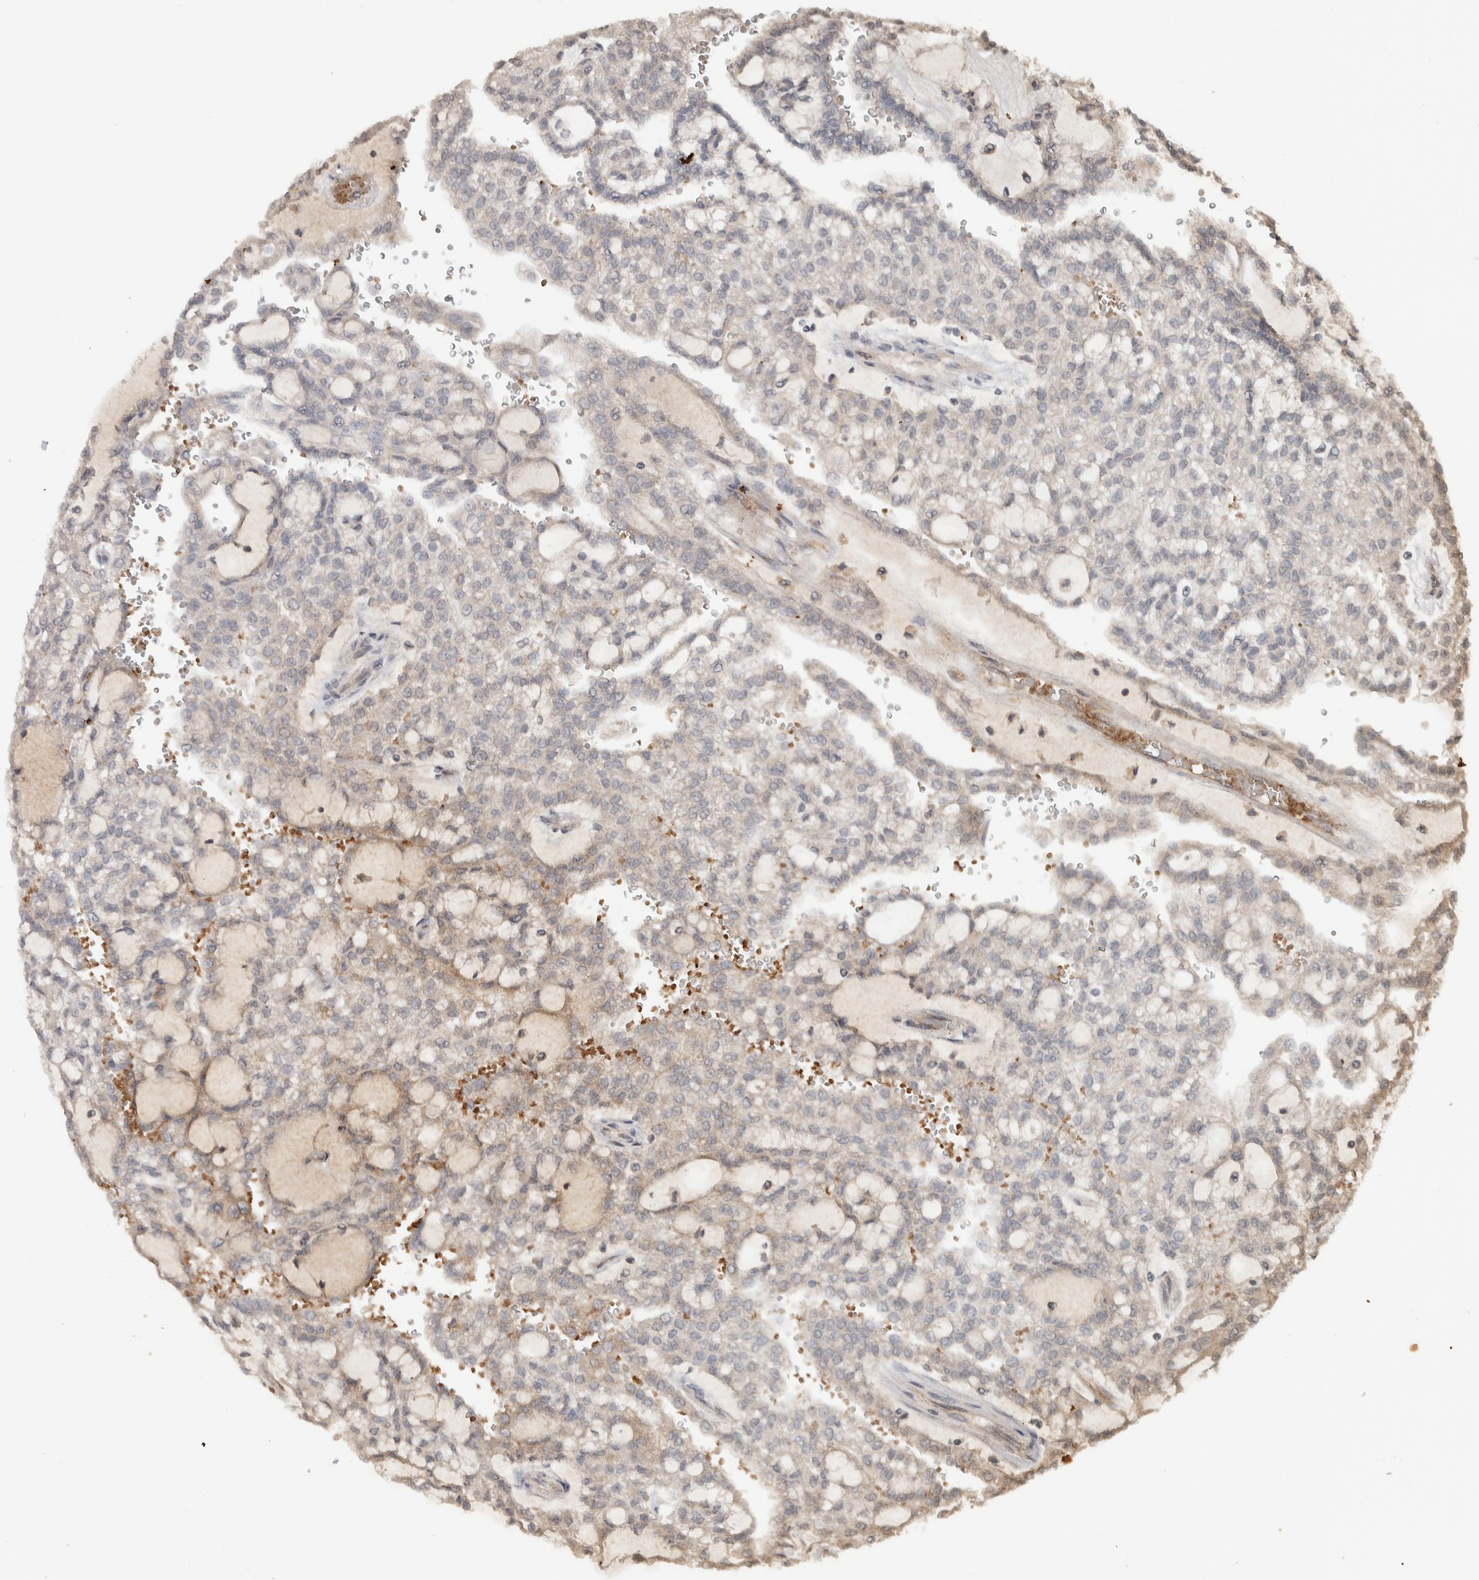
{"staining": {"intensity": "weak", "quantity": "25%-75%", "location": "cytoplasmic/membranous"}, "tissue": "renal cancer", "cell_type": "Tumor cells", "image_type": "cancer", "snomed": [{"axis": "morphology", "description": "Adenocarcinoma, NOS"}, {"axis": "topography", "description": "Kidney"}], "caption": "Human renal cancer (adenocarcinoma) stained for a protein (brown) shows weak cytoplasmic/membranous positive expression in approximately 25%-75% of tumor cells.", "gene": "FAM3A", "patient": {"sex": "male", "age": 63}}